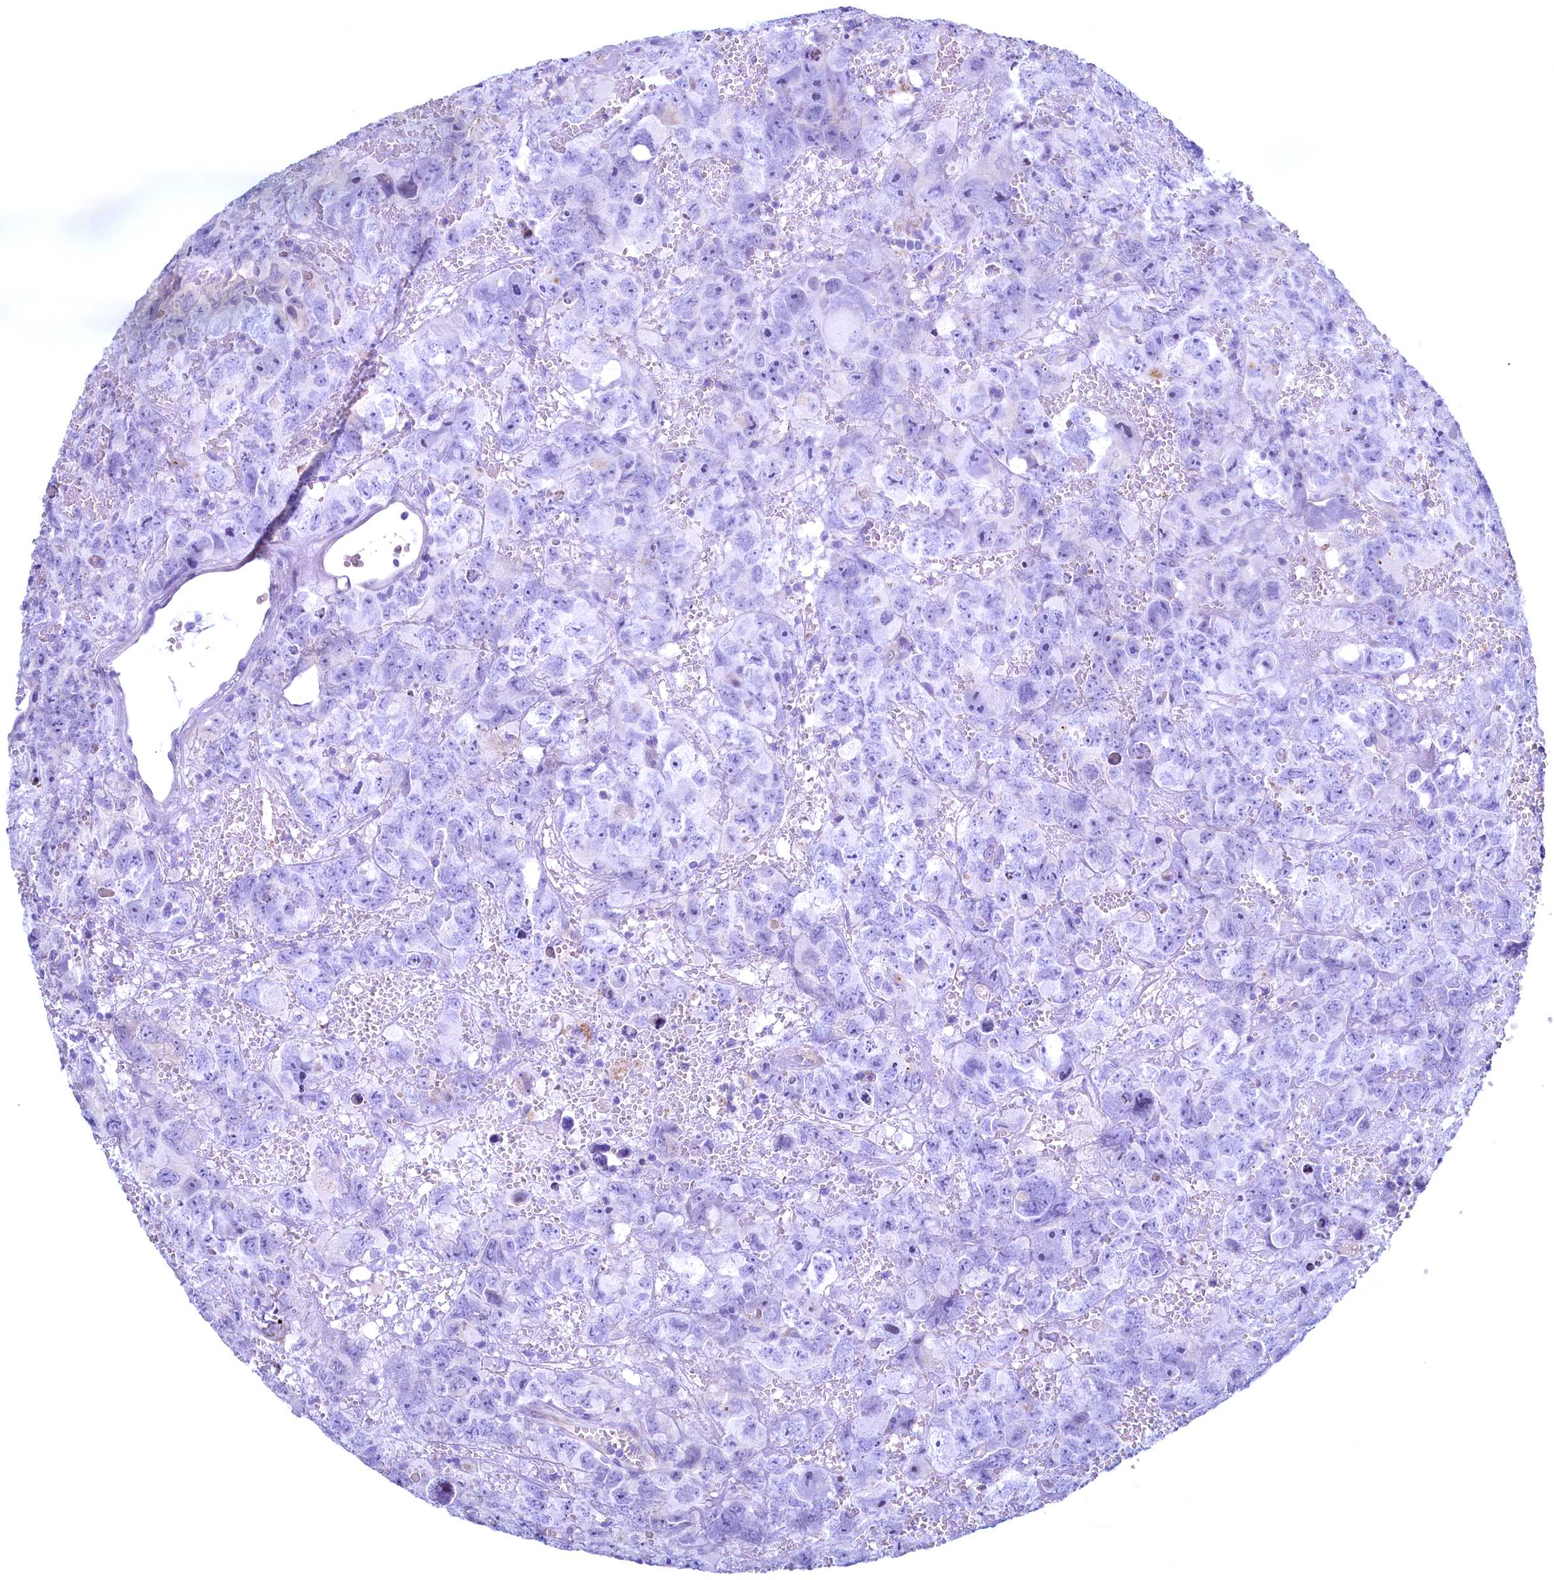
{"staining": {"intensity": "negative", "quantity": "none", "location": "none"}, "tissue": "testis cancer", "cell_type": "Tumor cells", "image_type": "cancer", "snomed": [{"axis": "morphology", "description": "Carcinoma, Embryonal, NOS"}, {"axis": "topography", "description": "Testis"}], "caption": "High power microscopy photomicrograph of an IHC image of testis cancer (embryonal carcinoma), revealing no significant expression in tumor cells. The staining was performed using DAB (3,3'-diaminobenzidine) to visualize the protein expression in brown, while the nuclei were stained in blue with hematoxylin (Magnification: 20x).", "gene": "MAP1LC3A", "patient": {"sex": "male", "age": 45}}